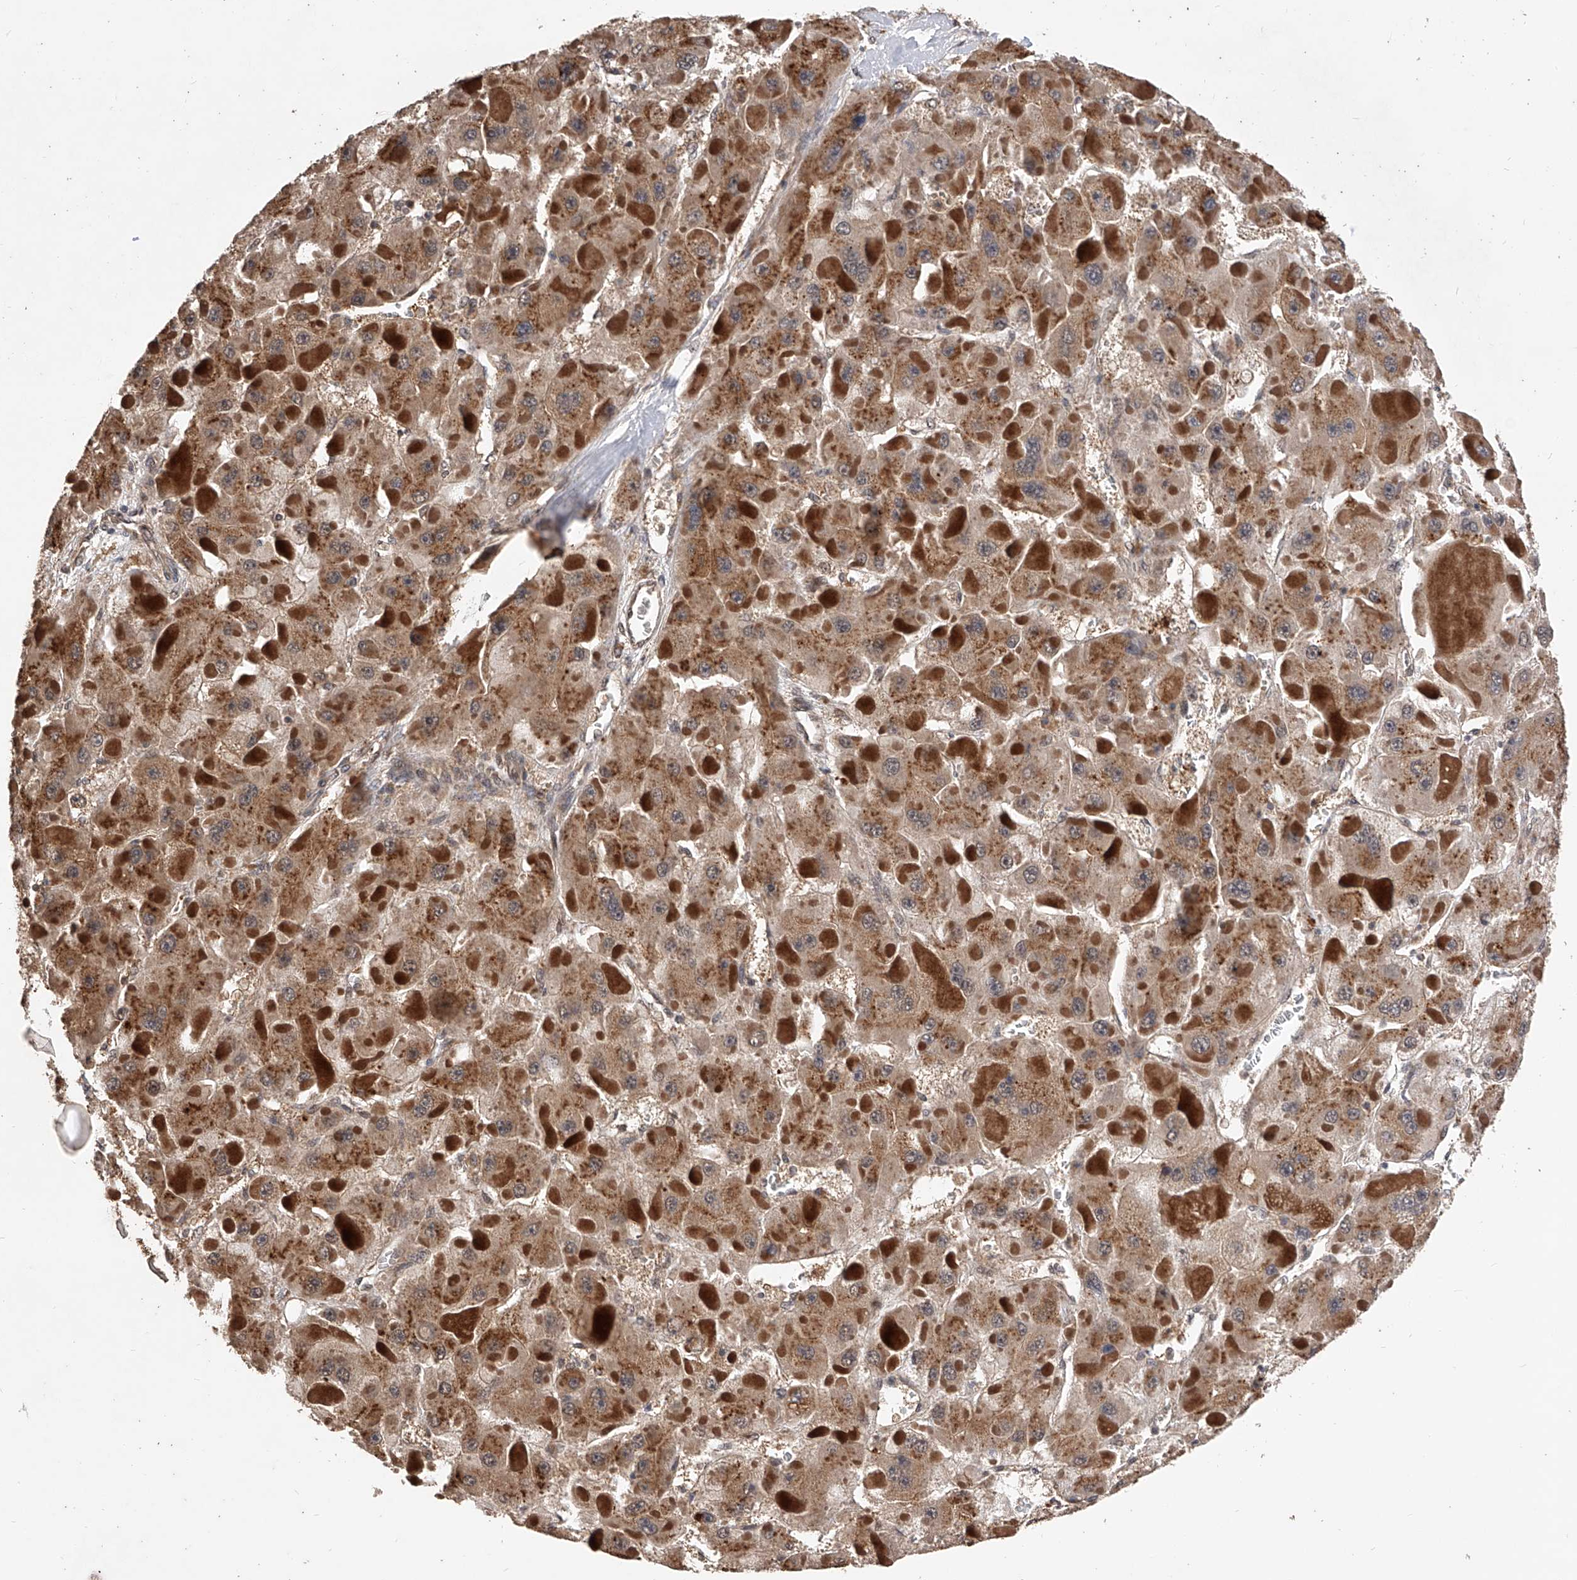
{"staining": {"intensity": "moderate", "quantity": ">75%", "location": "cytoplasmic/membranous"}, "tissue": "liver cancer", "cell_type": "Tumor cells", "image_type": "cancer", "snomed": [{"axis": "morphology", "description": "Carcinoma, Hepatocellular, NOS"}, {"axis": "topography", "description": "Liver"}], "caption": "Tumor cells show moderate cytoplasmic/membranous positivity in about >75% of cells in liver hepatocellular carcinoma. (Stains: DAB (3,3'-diaminobenzidine) in brown, nuclei in blue, Microscopy: brightfield microscopy at high magnification).", "gene": "CFAP410", "patient": {"sex": "female", "age": 73}}